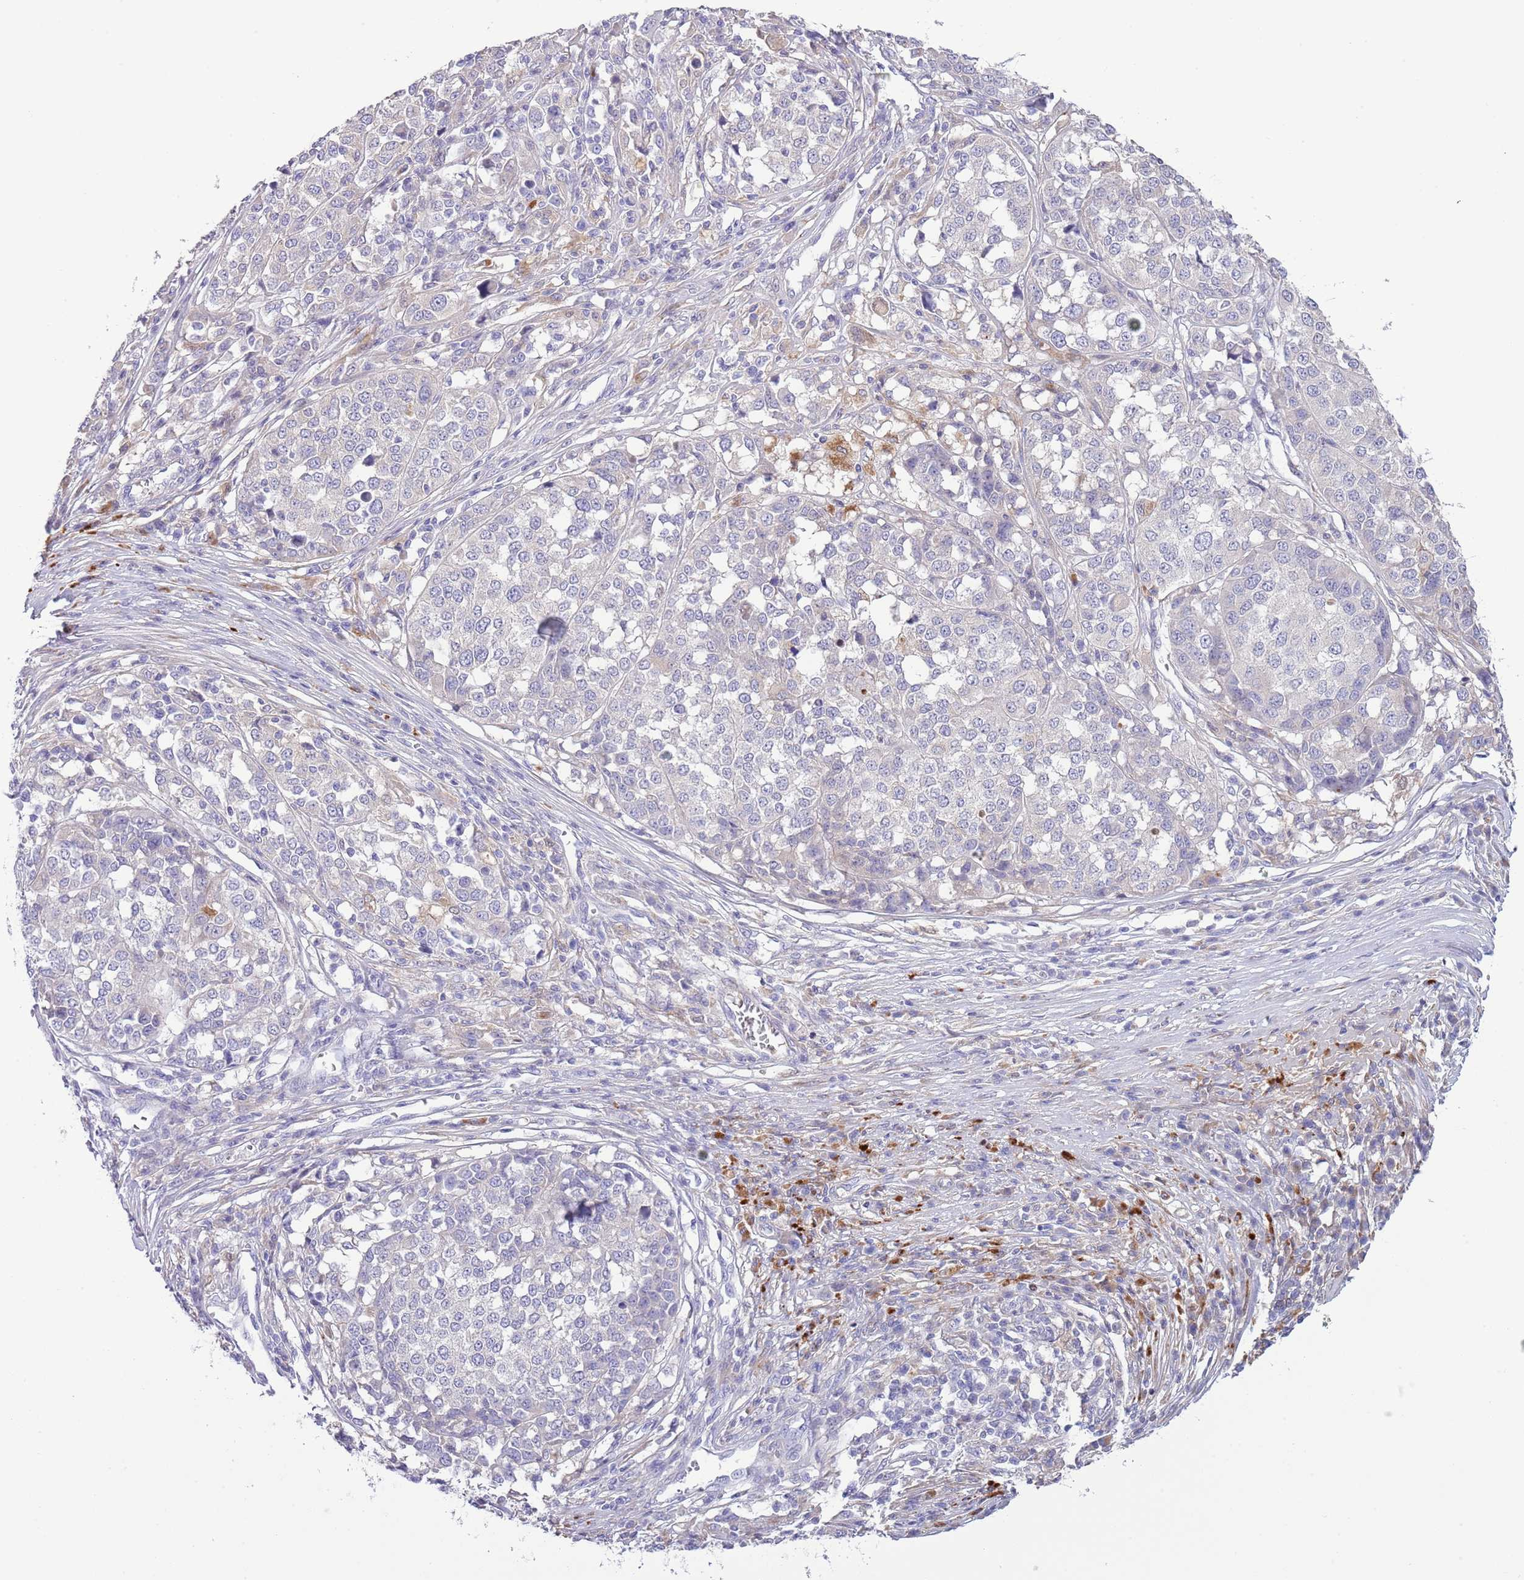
{"staining": {"intensity": "negative", "quantity": "none", "location": "none"}, "tissue": "melanoma", "cell_type": "Tumor cells", "image_type": "cancer", "snomed": [{"axis": "morphology", "description": "Malignant melanoma, Metastatic site"}, {"axis": "topography", "description": "Lymph node"}], "caption": "High power microscopy histopathology image of an IHC image of melanoma, revealing no significant positivity in tumor cells.", "gene": "ABHD17C", "patient": {"sex": "male", "age": 44}}